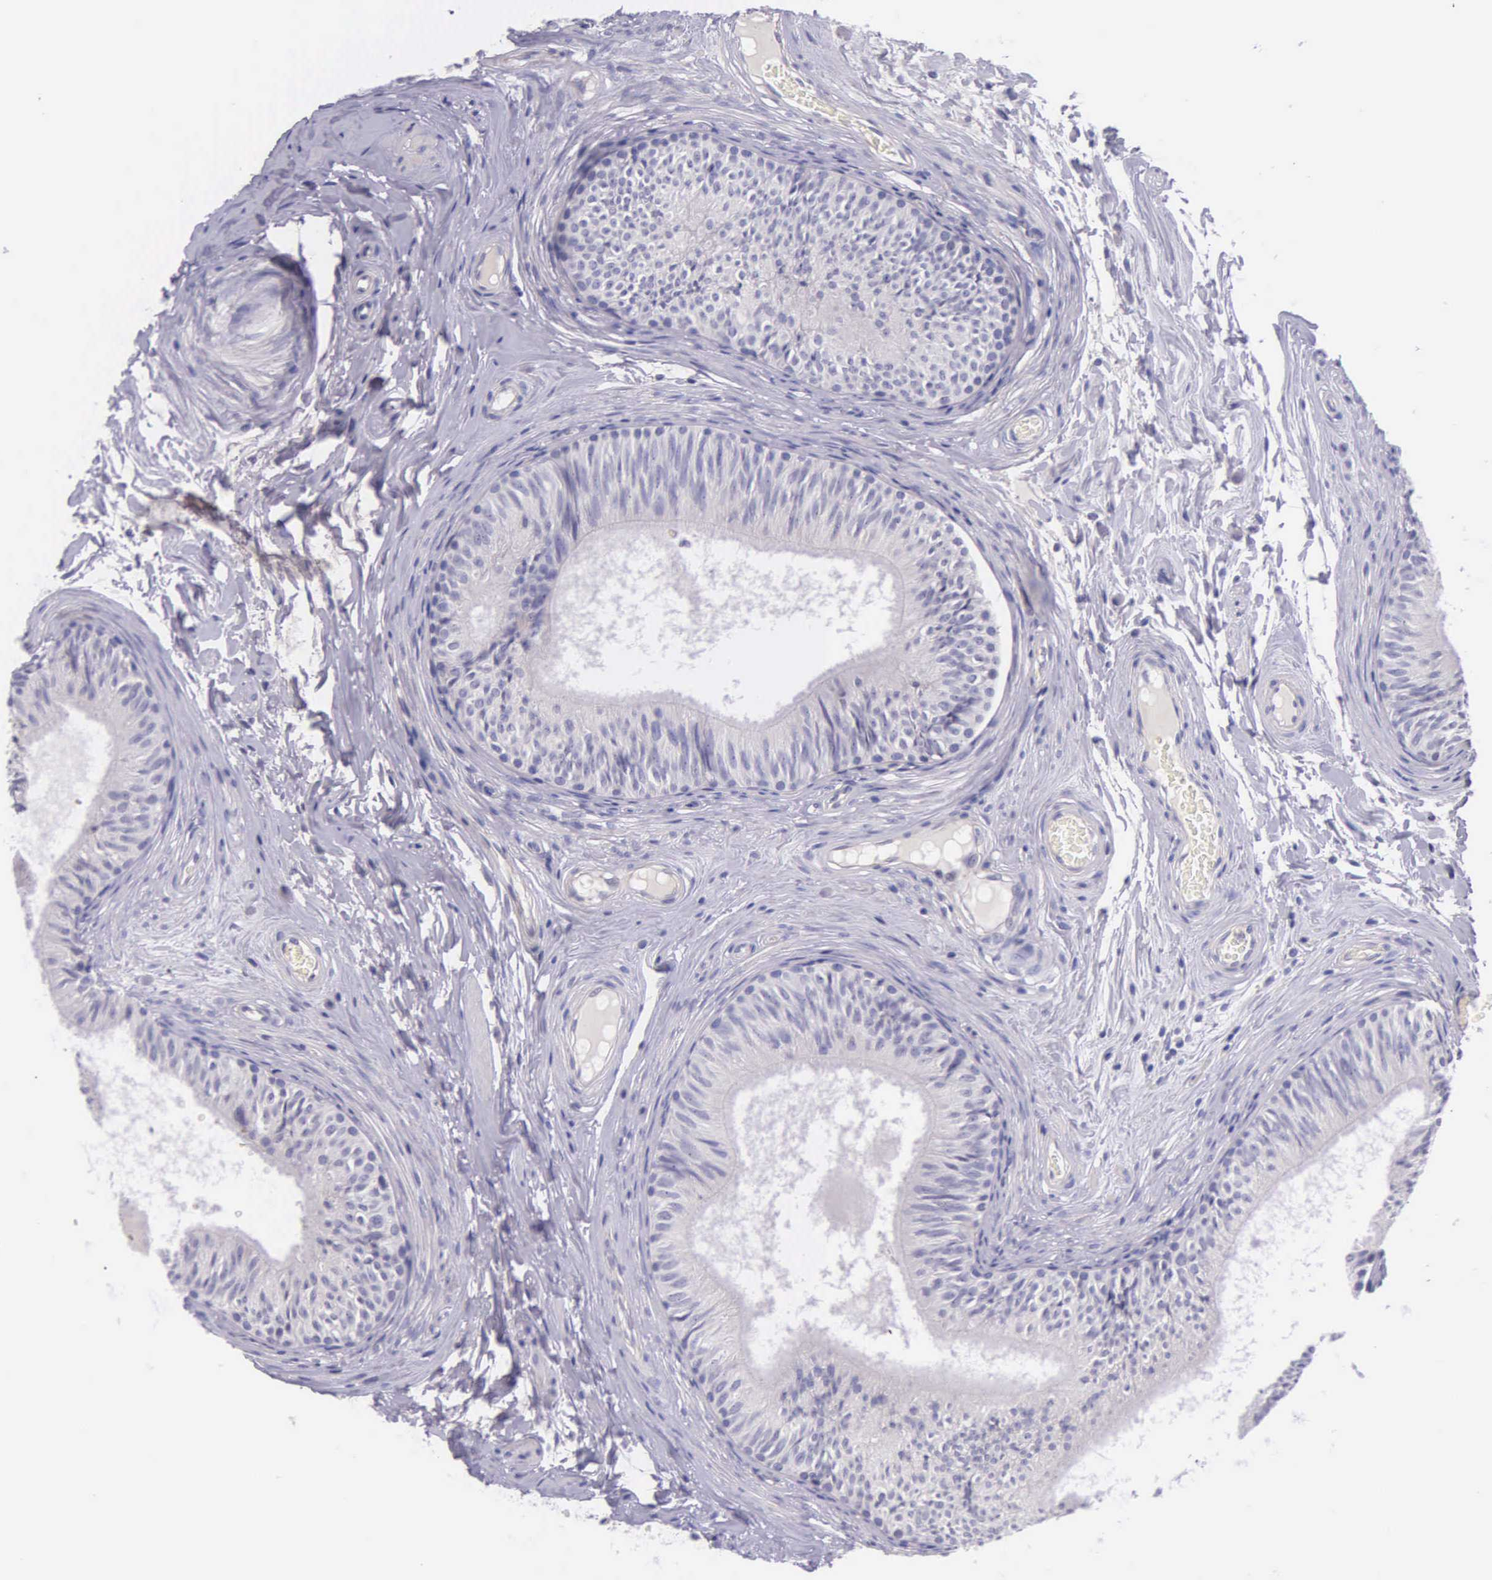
{"staining": {"intensity": "negative", "quantity": "none", "location": "none"}, "tissue": "epididymis", "cell_type": "Glandular cells", "image_type": "normal", "snomed": [{"axis": "morphology", "description": "Normal tissue, NOS"}, {"axis": "topography", "description": "Epididymis"}], "caption": "The photomicrograph shows no significant staining in glandular cells of epididymis.", "gene": "THSD7A", "patient": {"sex": "male", "age": 23}}